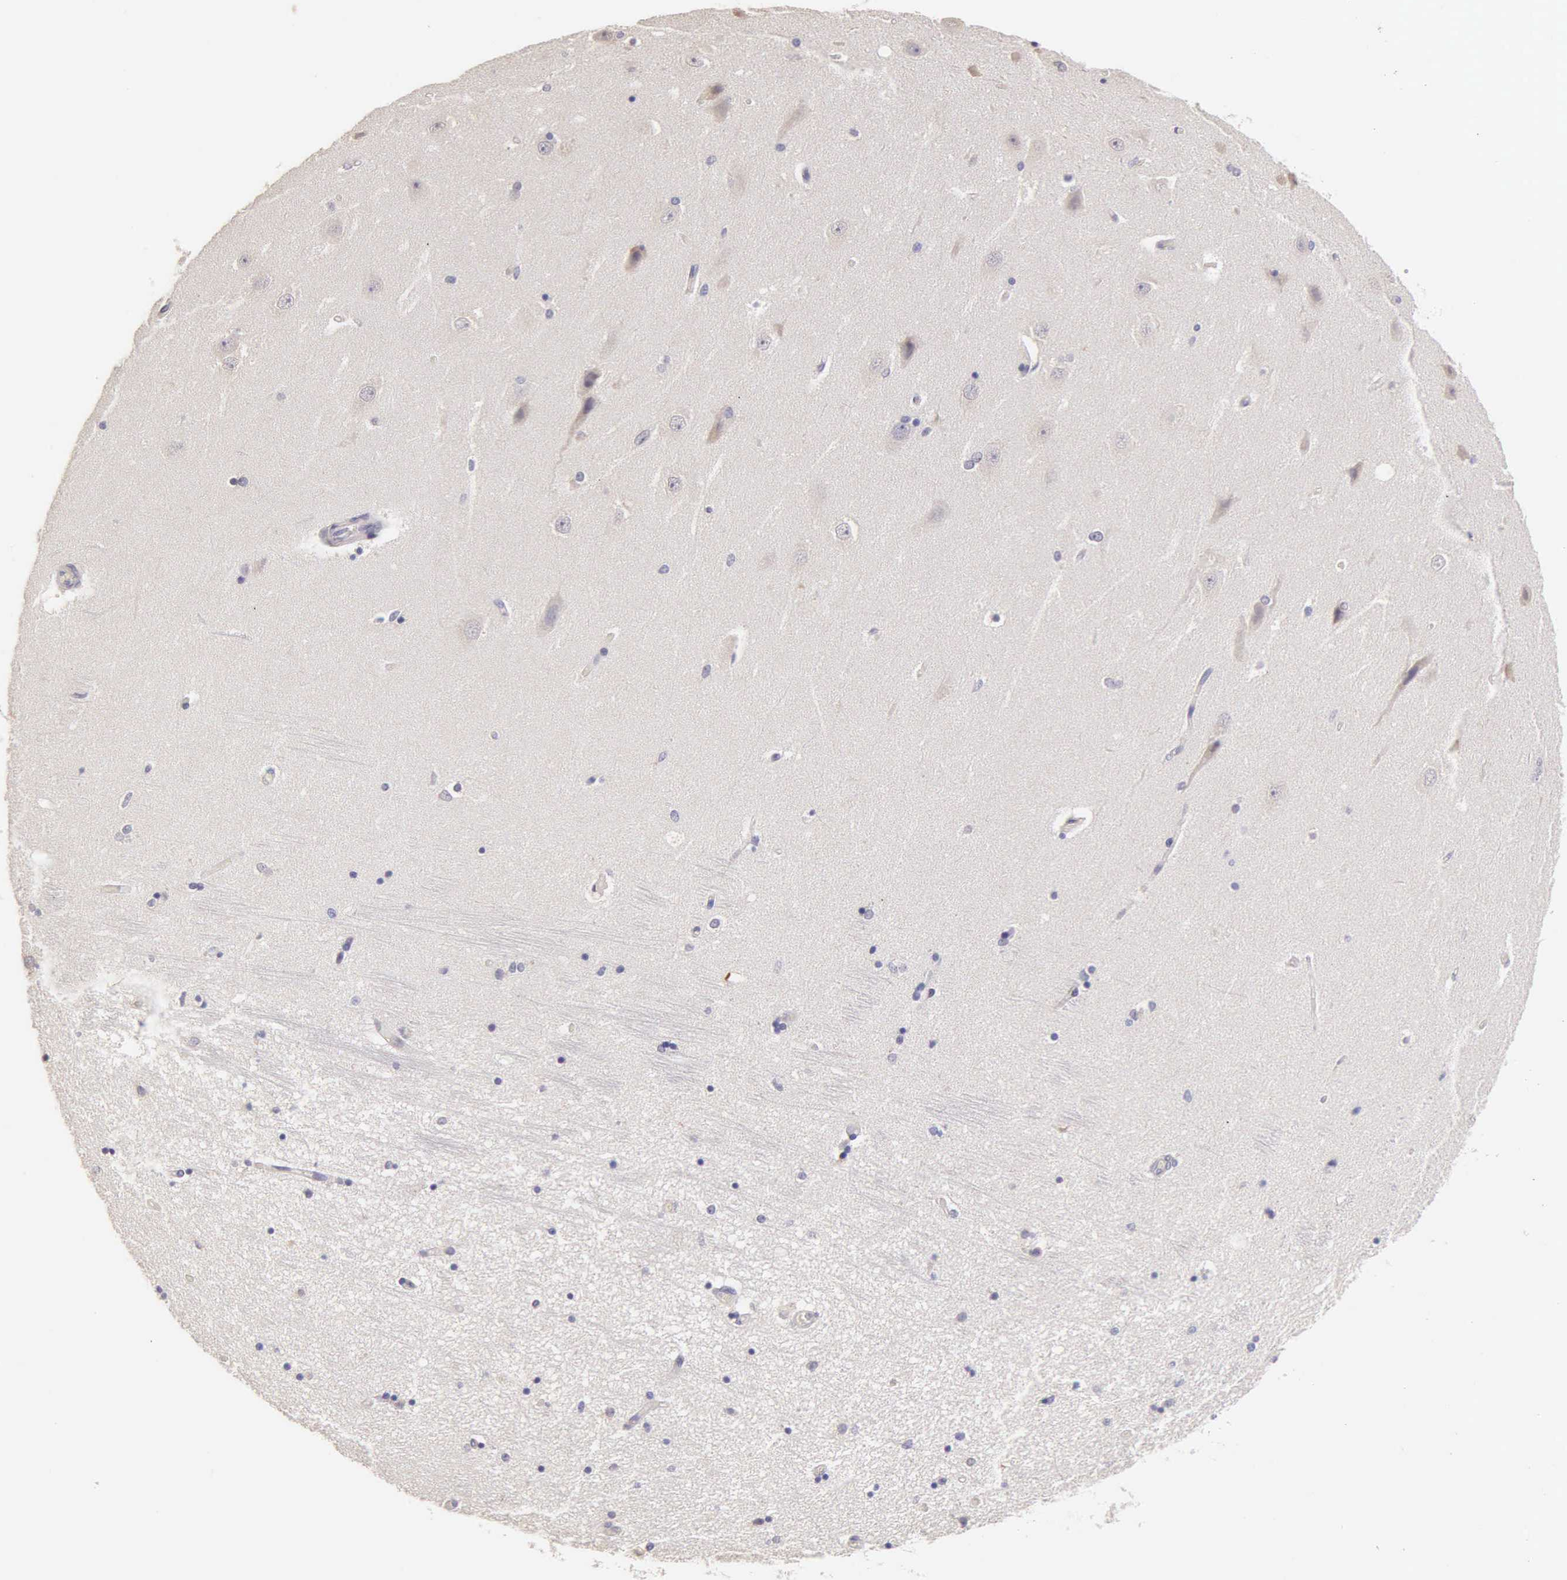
{"staining": {"intensity": "negative", "quantity": "none", "location": "none"}, "tissue": "hippocampus", "cell_type": "Glial cells", "image_type": "normal", "snomed": [{"axis": "morphology", "description": "Normal tissue, NOS"}, {"axis": "topography", "description": "Hippocampus"}], "caption": "Immunohistochemistry (IHC) histopathology image of unremarkable hippocampus: human hippocampus stained with DAB displays no significant protein expression in glial cells.", "gene": "ESR1", "patient": {"sex": "female", "age": 54}}